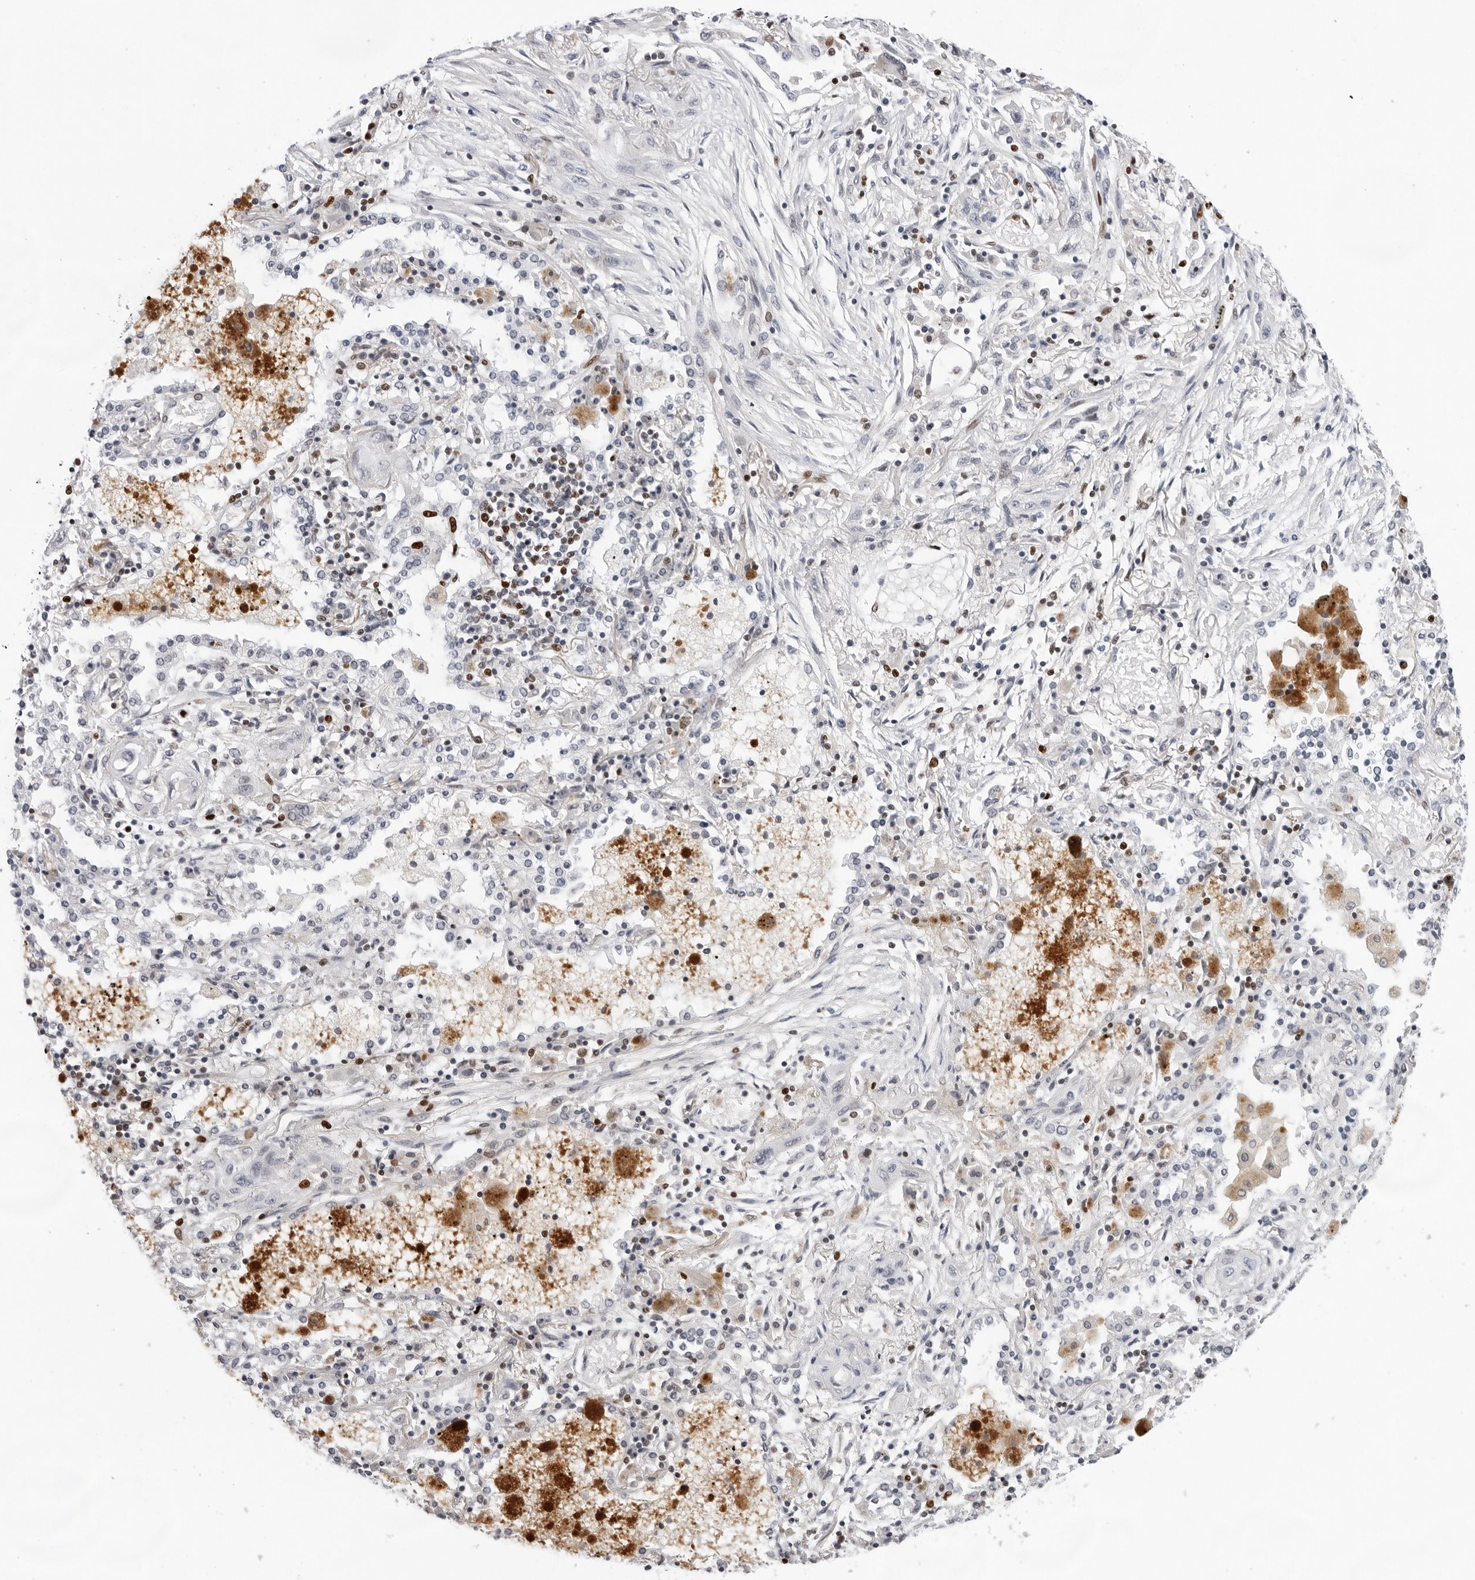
{"staining": {"intensity": "negative", "quantity": "none", "location": "none"}, "tissue": "lung cancer", "cell_type": "Tumor cells", "image_type": "cancer", "snomed": [{"axis": "morphology", "description": "Squamous cell carcinoma, NOS"}, {"axis": "topography", "description": "Lung"}], "caption": "Immunohistochemical staining of human squamous cell carcinoma (lung) reveals no significant staining in tumor cells. The staining was performed using DAB to visualize the protein expression in brown, while the nuclei were stained in blue with hematoxylin (Magnification: 20x).", "gene": "OGG1", "patient": {"sex": "female", "age": 47}}